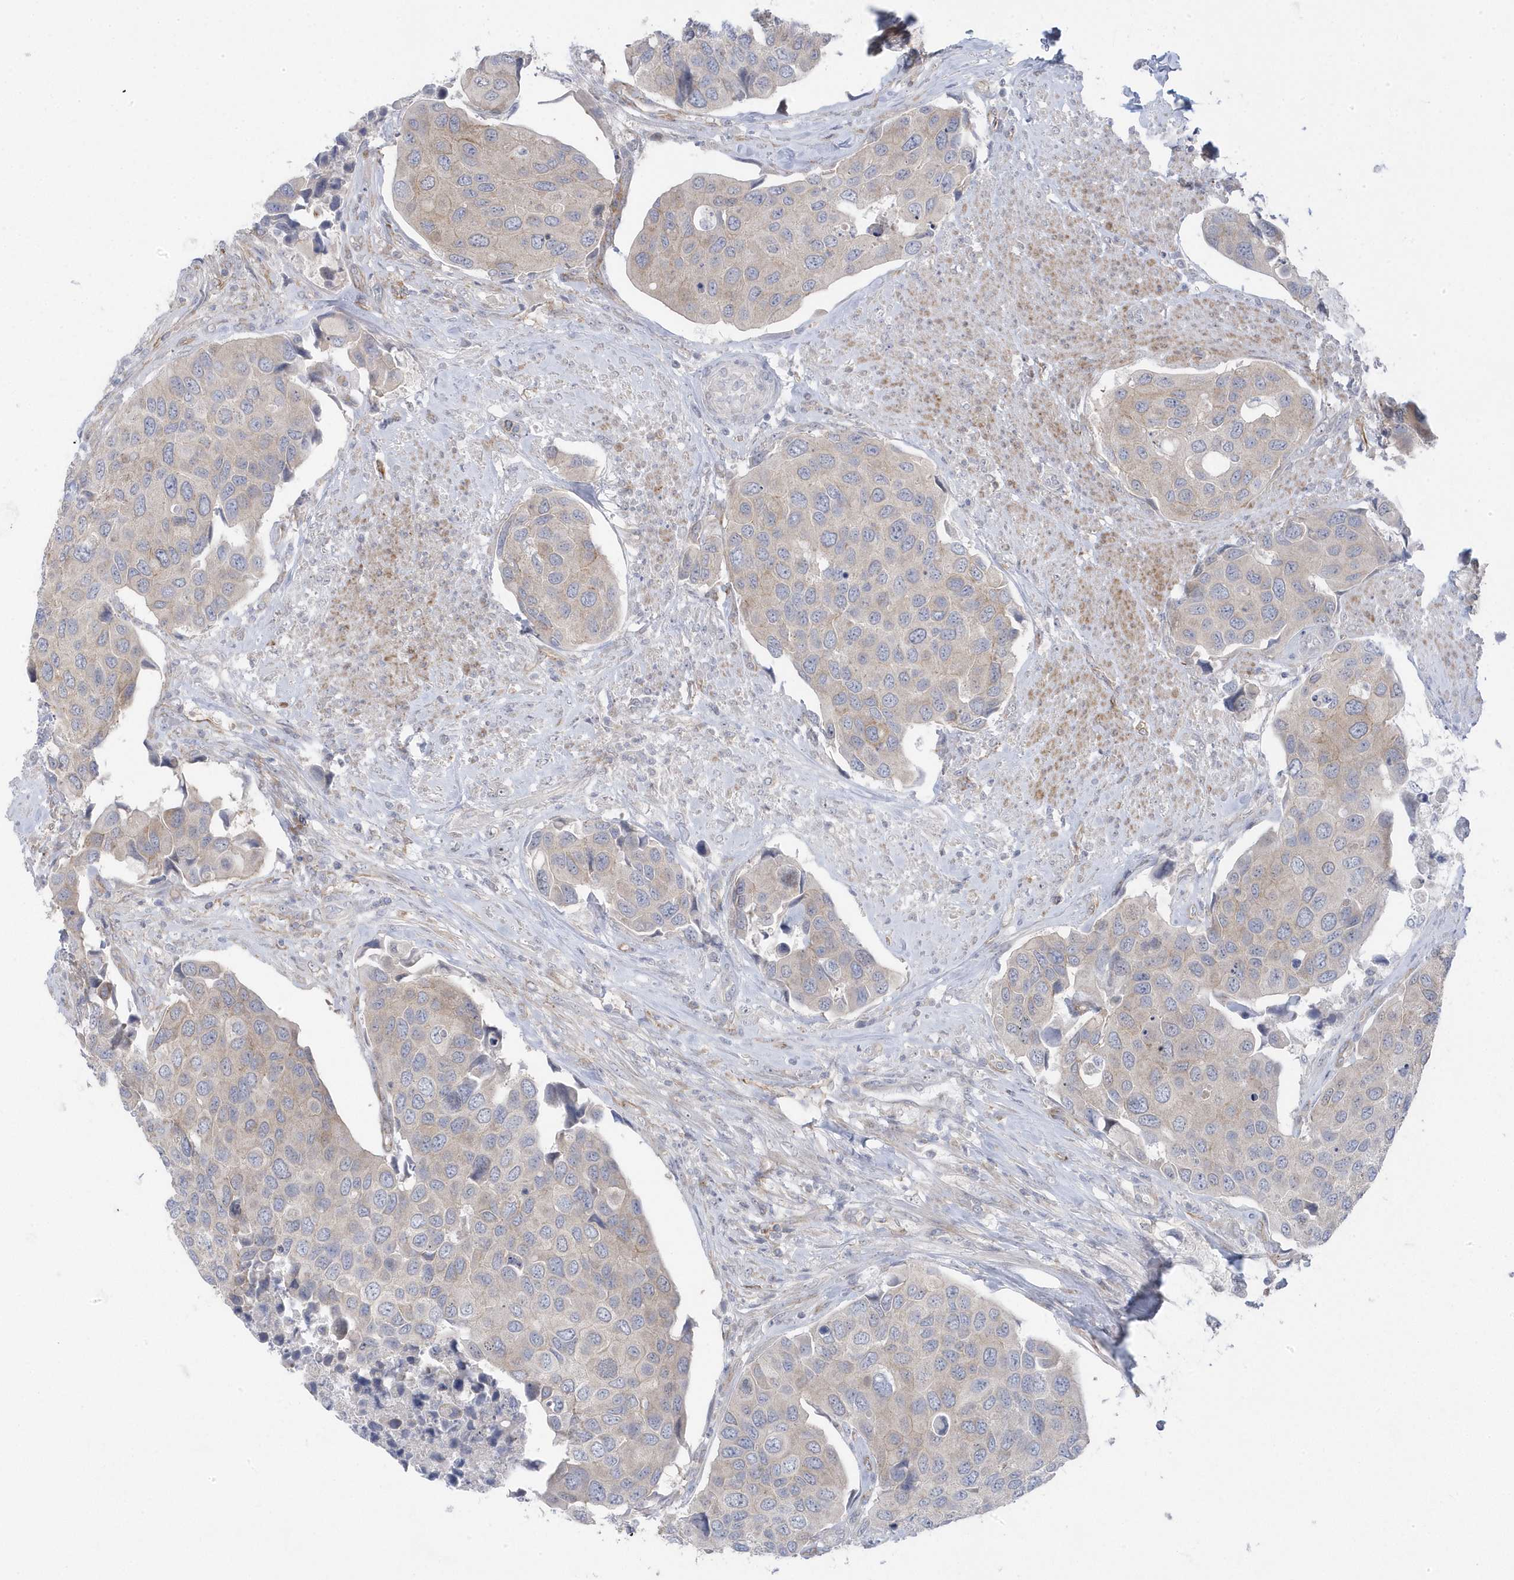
{"staining": {"intensity": "weak", "quantity": "25%-75%", "location": "cytoplasmic/membranous"}, "tissue": "urothelial cancer", "cell_type": "Tumor cells", "image_type": "cancer", "snomed": [{"axis": "morphology", "description": "Urothelial carcinoma, High grade"}, {"axis": "topography", "description": "Urinary bladder"}], "caption": "This is an image of immunohistochemistry (IHC) staining of urothelial carcinoma (high-grade), which shows weak staining in the cytoplasmic/membranous of tumor cells.", "gene": "ANAPC1", "patient": {"sex": "male", "age": 74}}